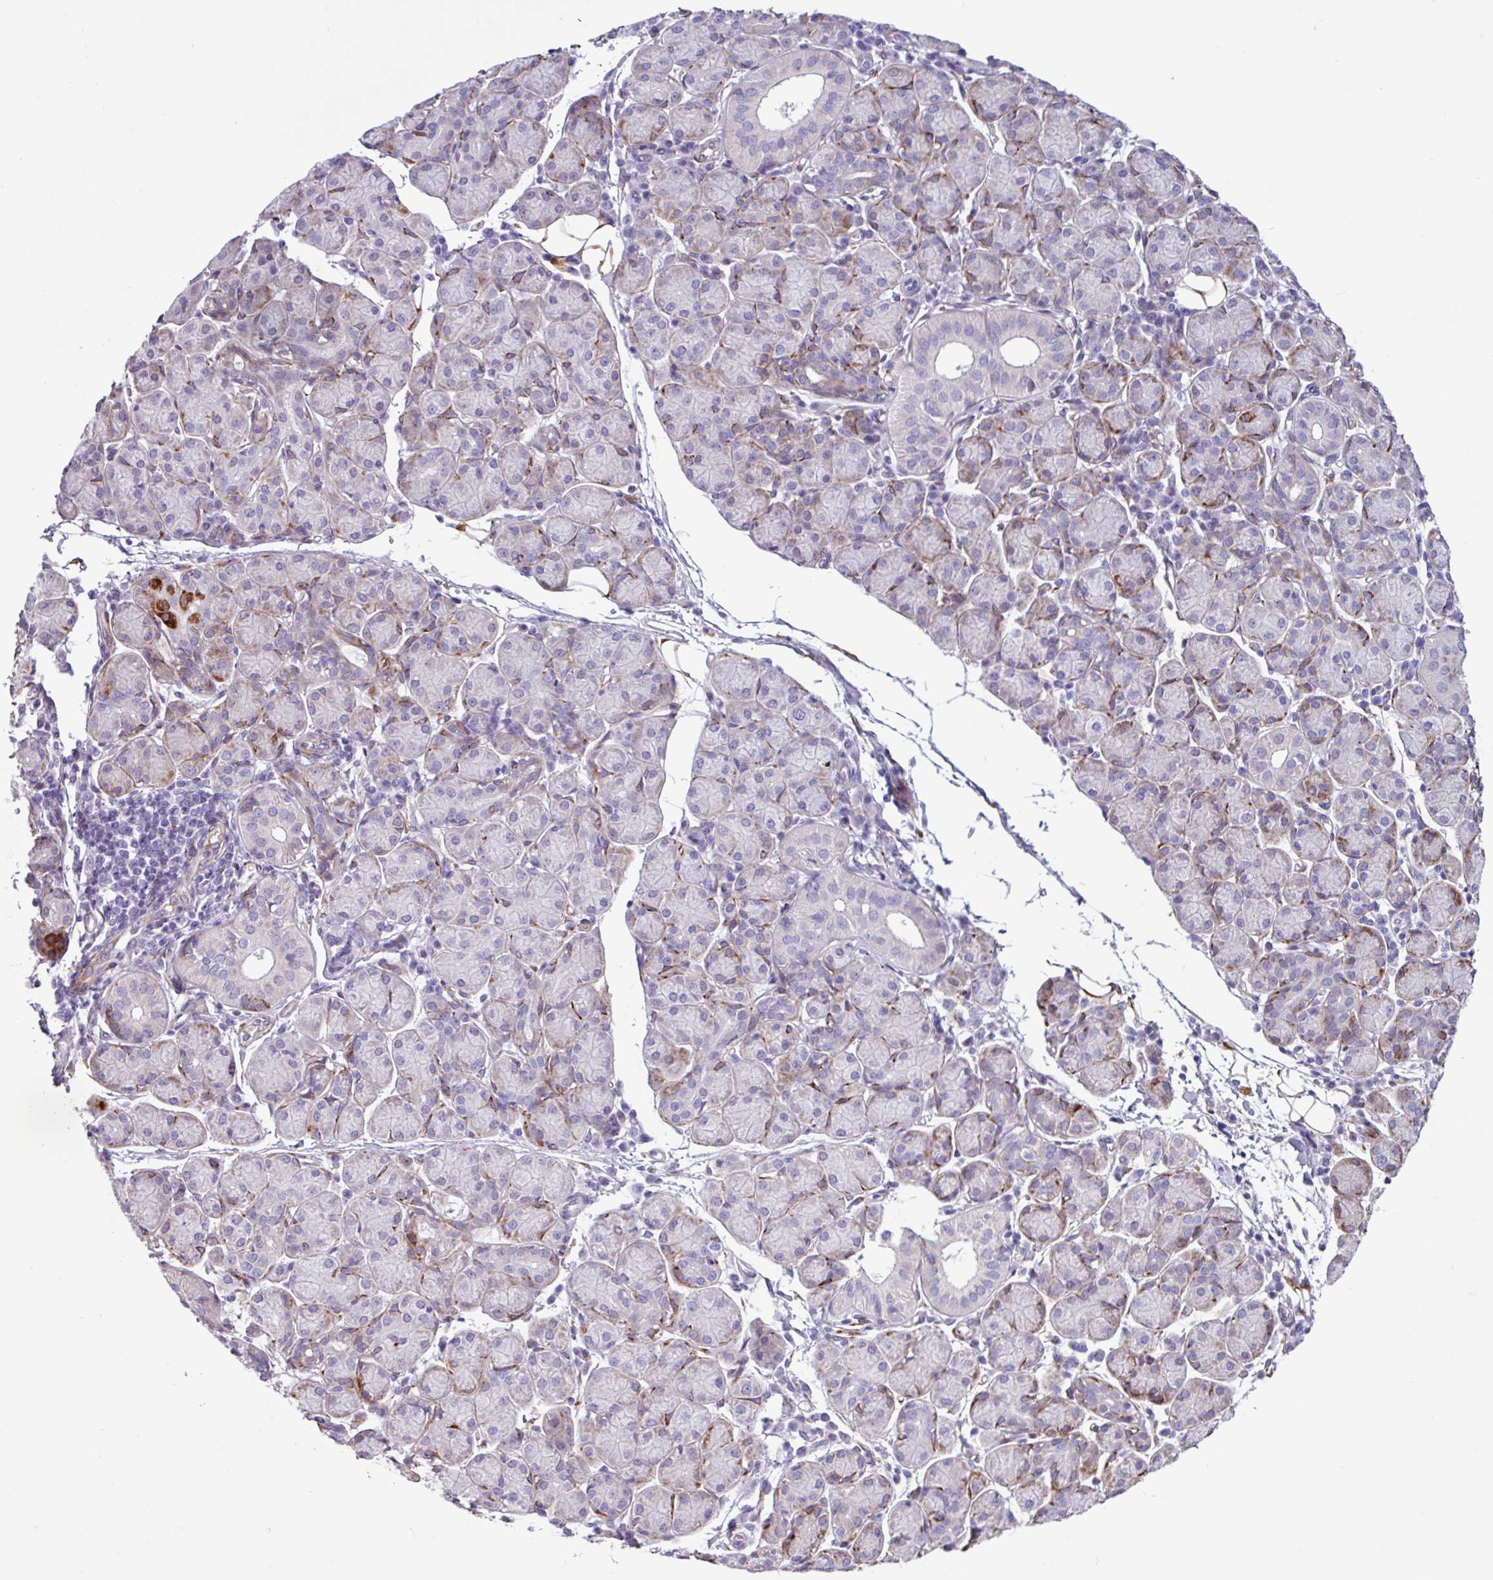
{"staining": {"intensity": "strong", "quantity": "<25%", "location": "cytoplasmic/membranous"}, "tissue": "salivary gland", "cell_type": "Glandular cells", "image_type": "normal", "snomed": [{"axis": "morphology", "description": "Normal tissue, NOS"}, {"axis": "morphology", "description": "Inflammation, NOS"}, {"axis": "topography", "description": "Lymph node"}, {"axis": "topography", "description": "Salivary gland"}], "caption": "Benign salivary gland was stained to show a protein in brown. There is medium levels of strong cytoplasmic/membranous staining in approximately <25% of glandular cells.", "gene": "PPP1R35", "patient": {"sex": "male", "age": 3}}